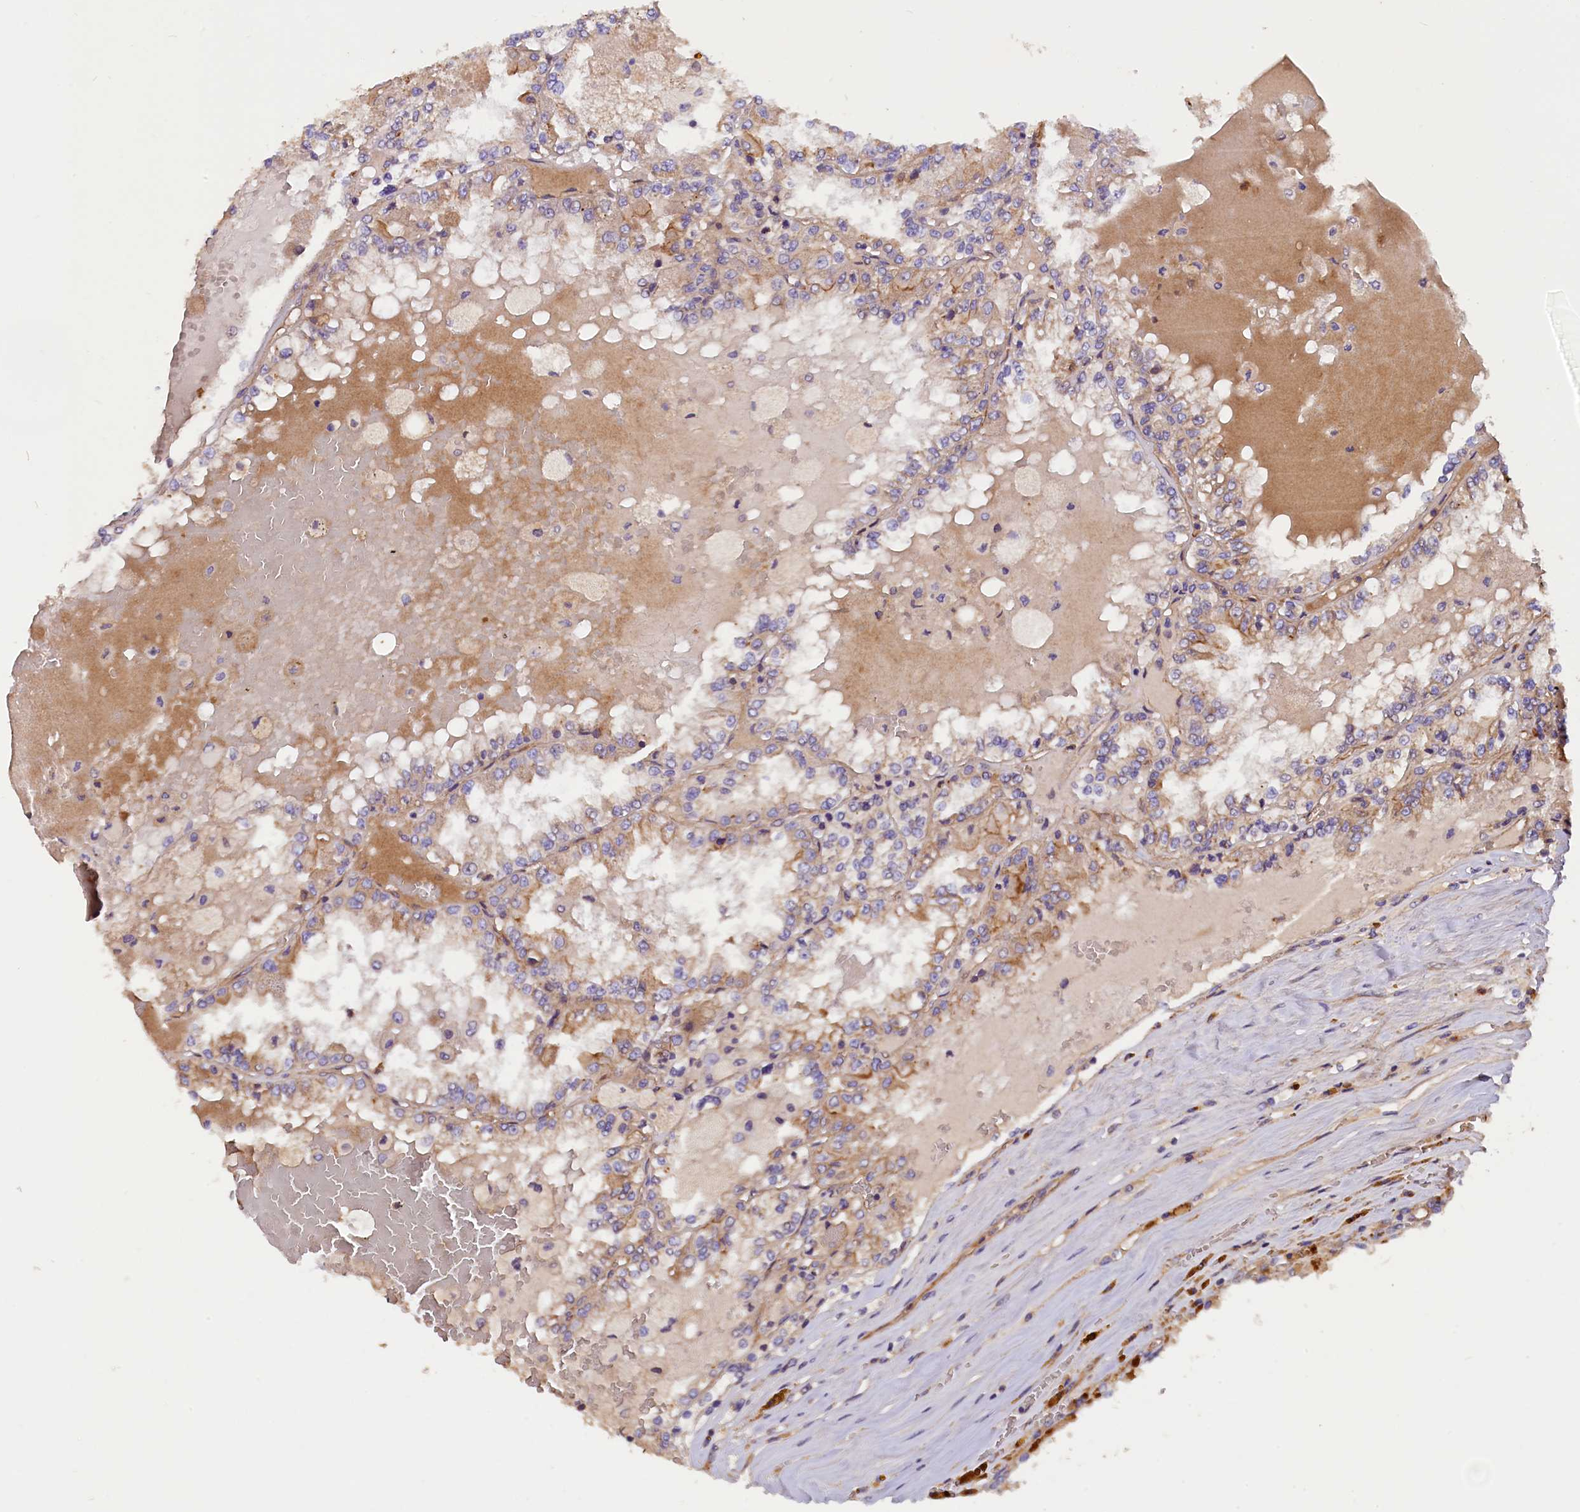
{"staining": {"intensity": "weak", "quantity": "25%-75%", "location": "cytoplasmic/membranous"}, "tissue": "renal cancer", "cell_type": "Tumor cells", "image_type": "cancer", "snomed": [{"axis": "morphology", "description": "Adenocarcinoma, NOS"}, {"axis": "topography", "description": "Kidney"}], "caption": "Tumor cells demonstrate weak cytoplasmic/membranous positivity in approximately 25%-75% of cells in renal adenocarcinoma.", "gene": "ERMARD", "patient": {"sex": "female", "age": 56}}